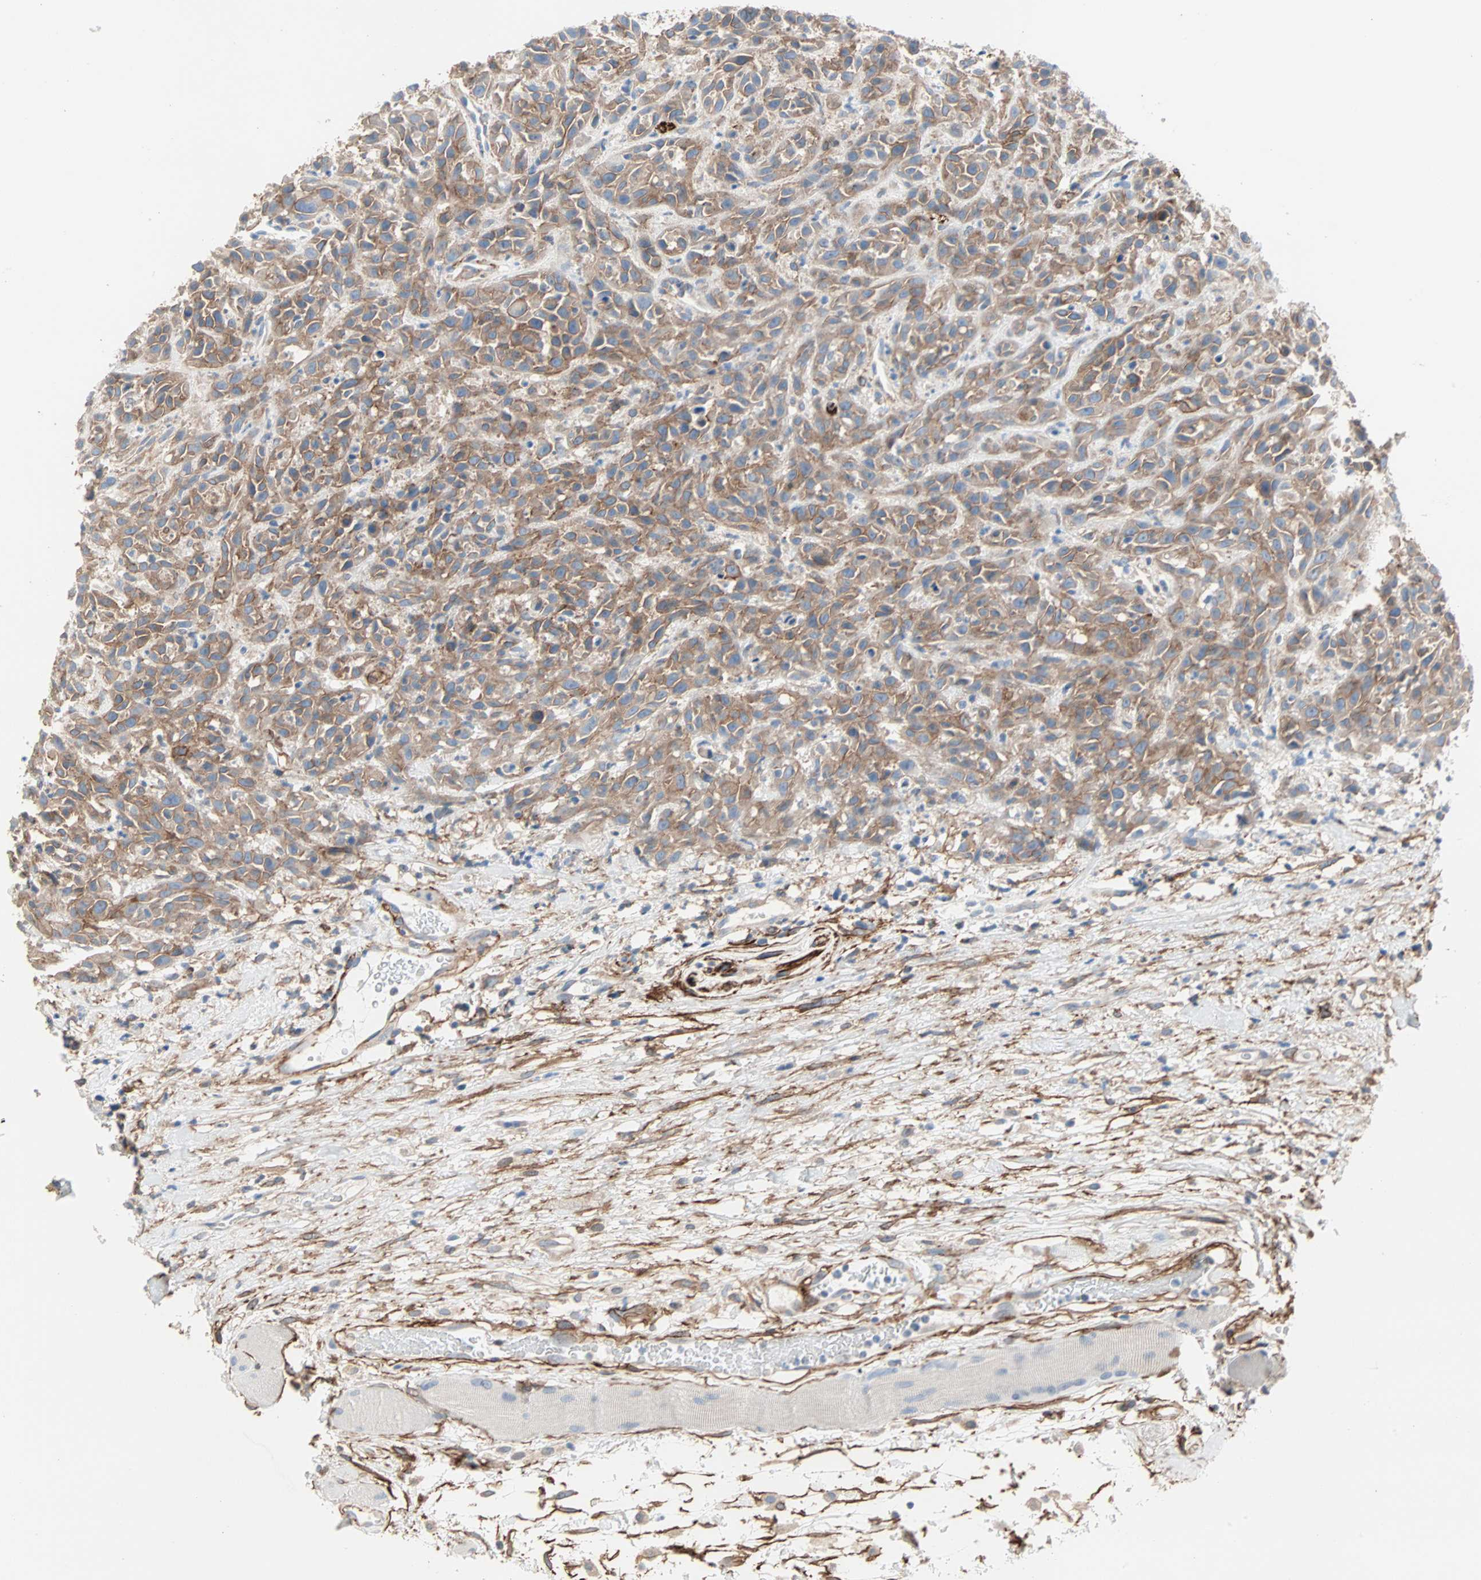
{"staining": {"intensity": "moderate", "quantity": ">75%", "location": "cytoplasmic/membranous"}, "tissue": "head and neck cancer", "cell_type": "Tumor cells", "image_type": "cancer", "snomed": [{"axis": "morphology", "description": "Normal tissue, NOS"}, {"axis": "morphology", "description": "Squamous cell carcinoma, NOS"}, {"axis": "topography", "description": "Cartilage tissue"}, {"axis": "topography", "description": "Head-Neck"}], "caption": "Head and neck cancer (squamous cell carcinoma) stained for a protein (brown) displays moderate cytoplasmic/membranous positive staining in about >75% of tumor cells.", "gene": "EPB41L2", "patient": {"sex": "male", "age": 62}}